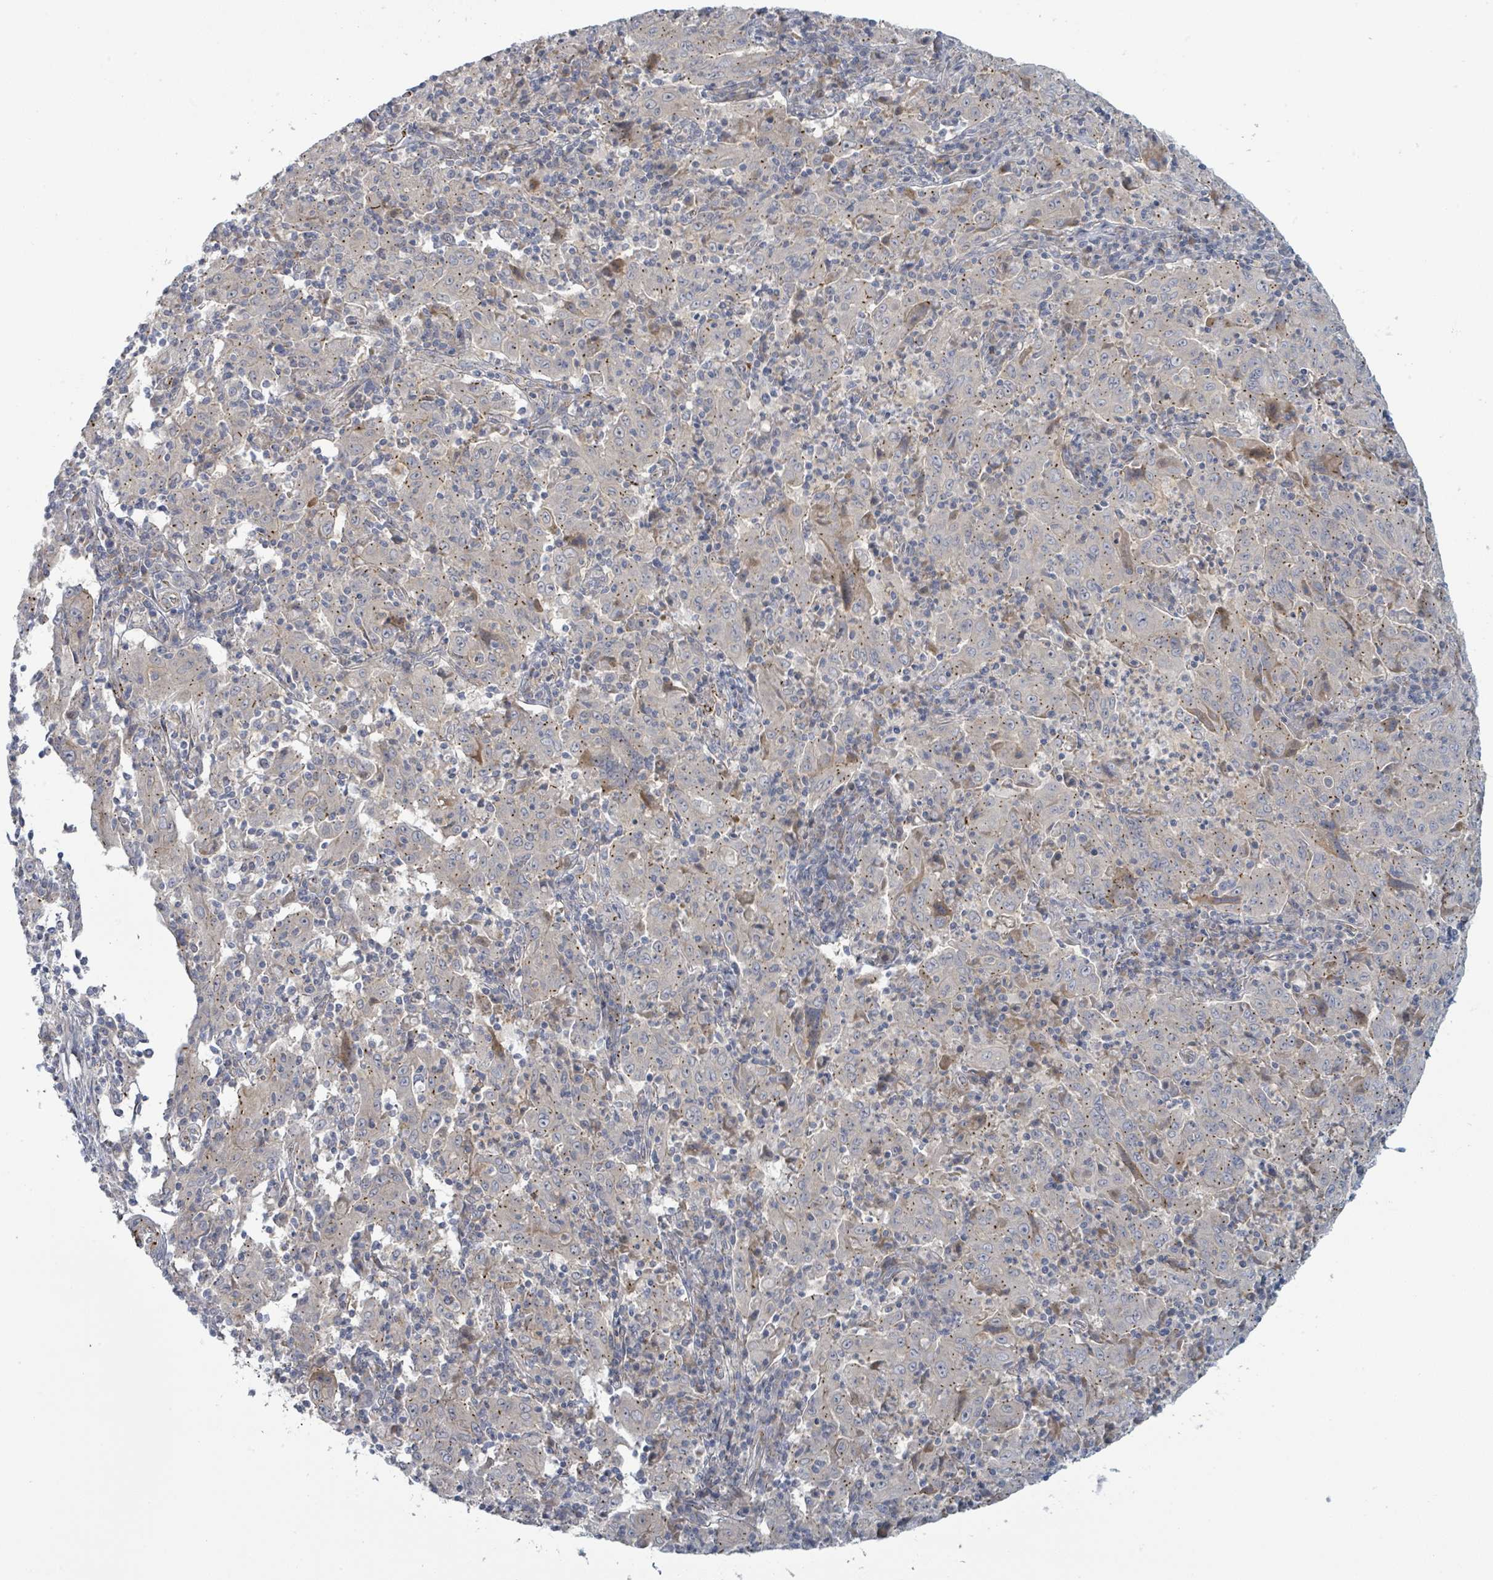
{"staining": {"intensity": "weak", "quantity": "25%-75%", "location": "cytoplasmic/membranous"}, "tissue": "pancreatic cancer", "cell_type": "Tumor cells", "image_type": "cancer", "snomed": [{"axis": "morphology", "description": "Adenocarcinoma, NOS"}, {"axis": "topography", "description": "Pancreas"}], "caption": "DAB immunohistochemical staining of pancreatic cancer reveals weak cytoplasmic/membranous protein staining in approximately 25%-75% of tumor cells.", "gene": "COL5A3", "patient": {"sex": "male", "age": 63}}